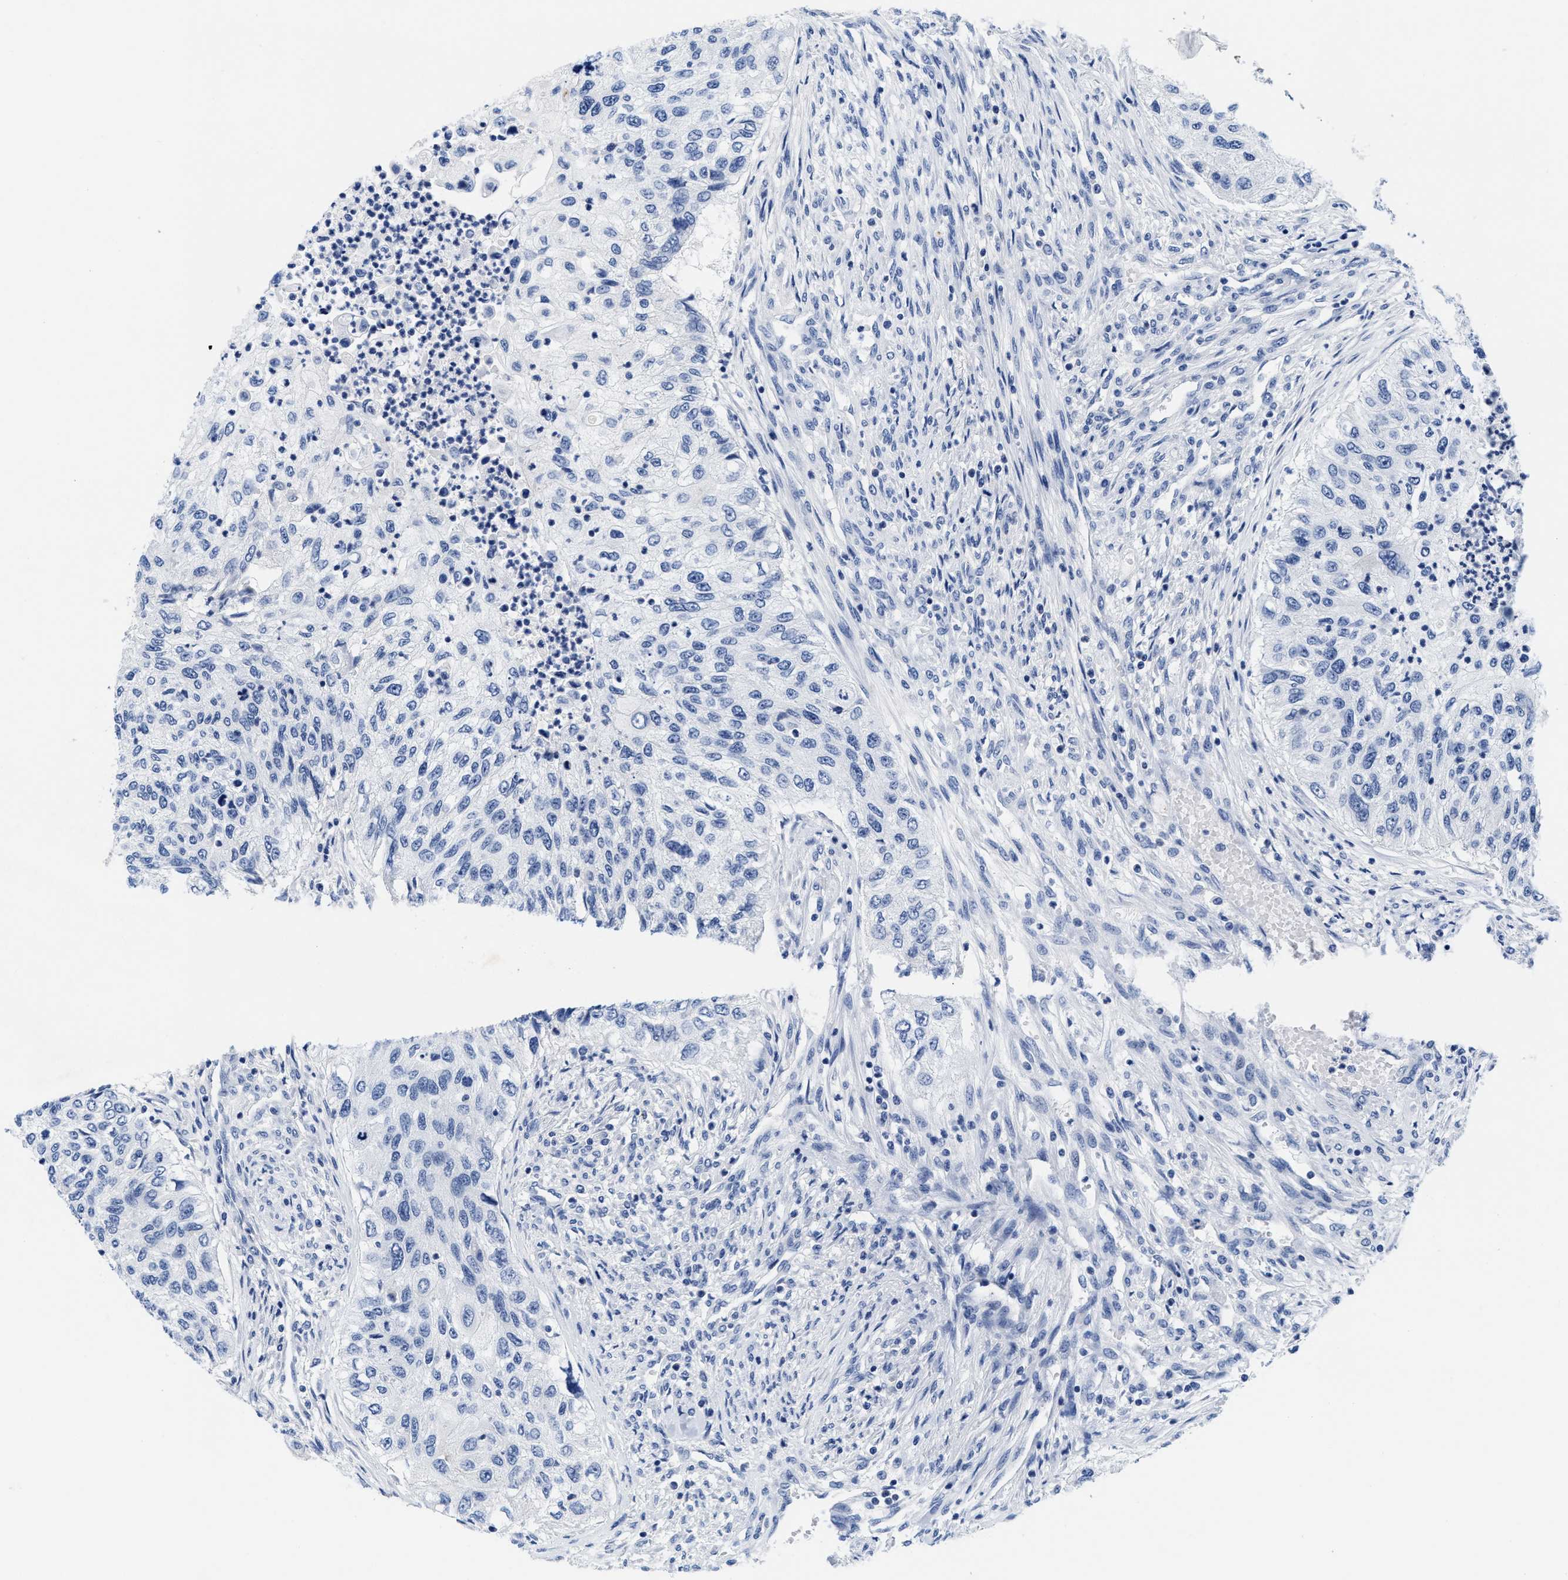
{"staining": {"intensity": "negative", "quantity": "none", "location": "none"}, "tissue": "urothelial cancer", "cell_type": "Tumor cells", "image_type": "cancer", "snomed": [{"axis": "morphology", "description": "Urothelial carcinoma, High grade"}, {"axis": "topography", "description": "Urinary bladder"}], "caption": "Protein analysis of urothelial cancer displays no significant staining in tumor cells.", "gene": "TTC3", "patient": {"sex": "female", "age": 60}}